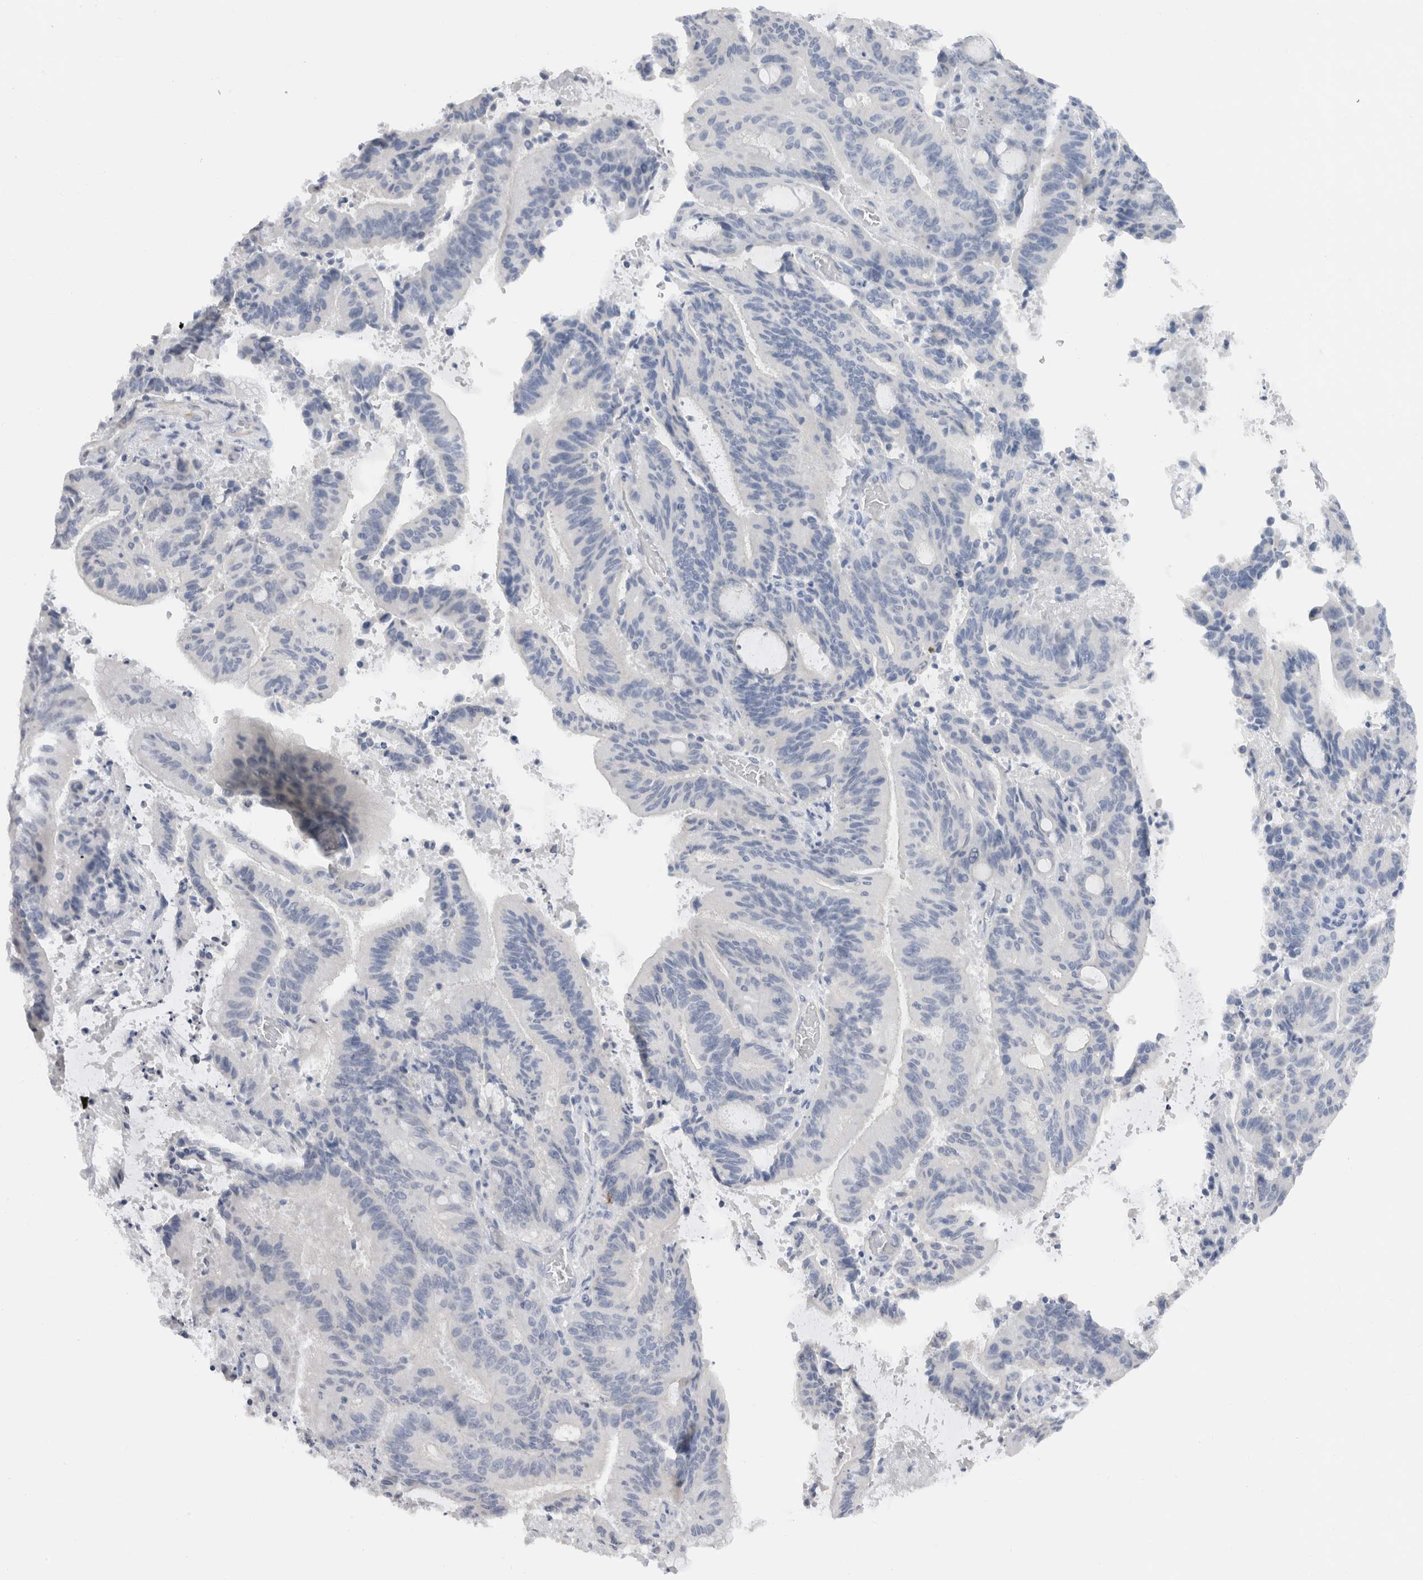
{"staining": {"intensity": "negative", "quantity": "none", "location": "none"}, "tissue": "liver cancer", "cell_type": "Tumor cells", "image_type": "cancer", "snomed": [{"axis": "morphology", "description": "Normal tissue, NOS"}, {"axis": "morphology", "description": "Cholangiocarcinoma"}, {"axis": "topography", "description": "Liver"}, {"axis": "topography", "description": "Peripheral nerve tissue"}], "caption": "Protein analysis of liver cholangiocarcinoma demonstrates no significant expression in tumor cells.", "gene": "C9orf50", "patient": {"sex": "female", "age": 73}}